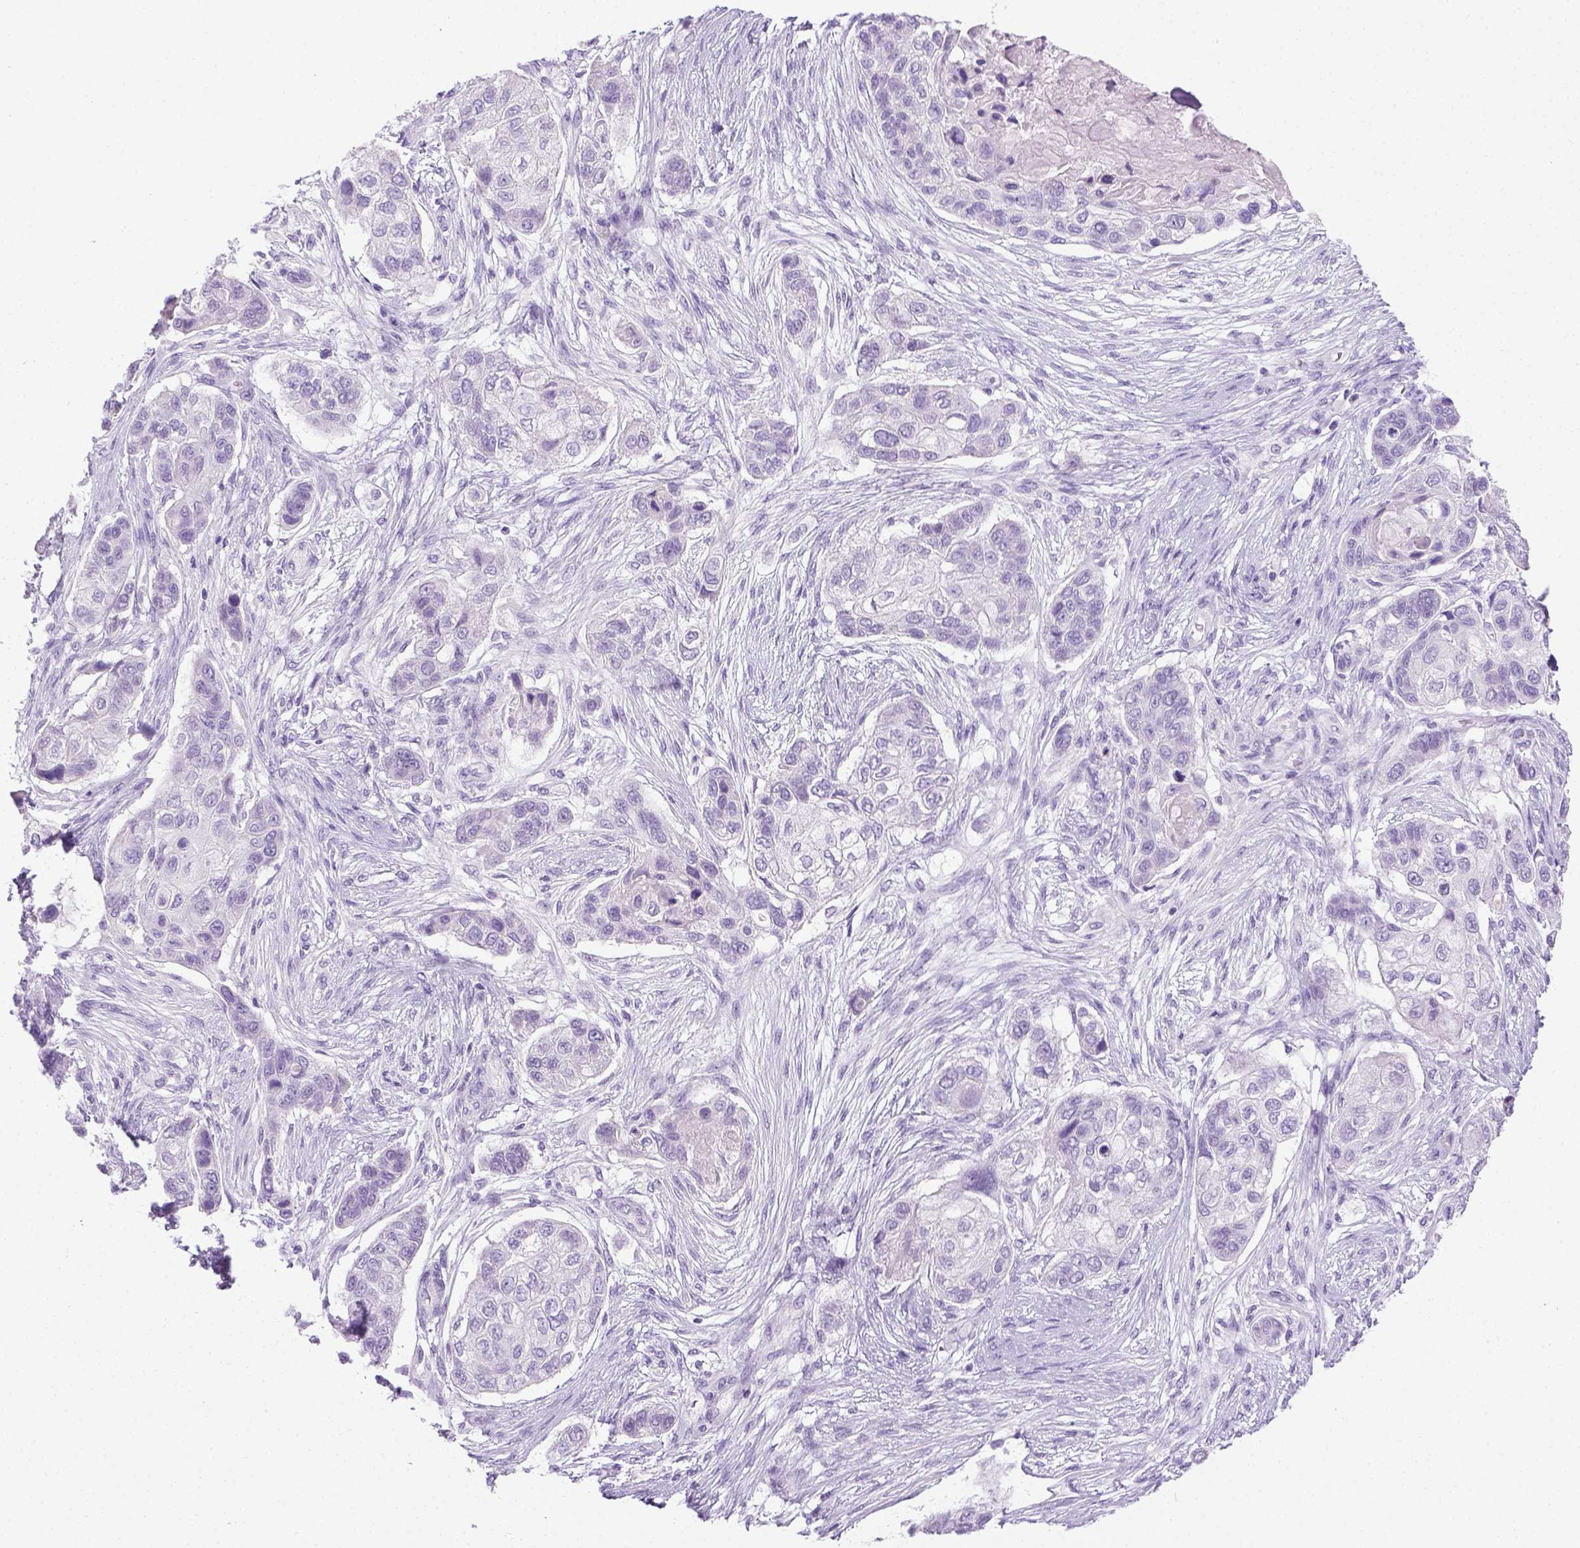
{"staining": {"intensity": "negative", "quantity": "none", "location": "none"}, "tissue": "lung cancer", "cell_type": "Tumor cells", "image_type": "cancer", "snomed": [{"axis": "morphology", "description": "Squamous cell carcinoma, NOS"}, {"axis": "topography", "description": "Lung"}], "caption": "This is a histopathology image of immunohistochemistry (IHC) staining of lung squamous cell carcinoma, which shows no staining in tumor cells.", "gene": "LGSN", "patient": {"sex": "male", "age": 69}}